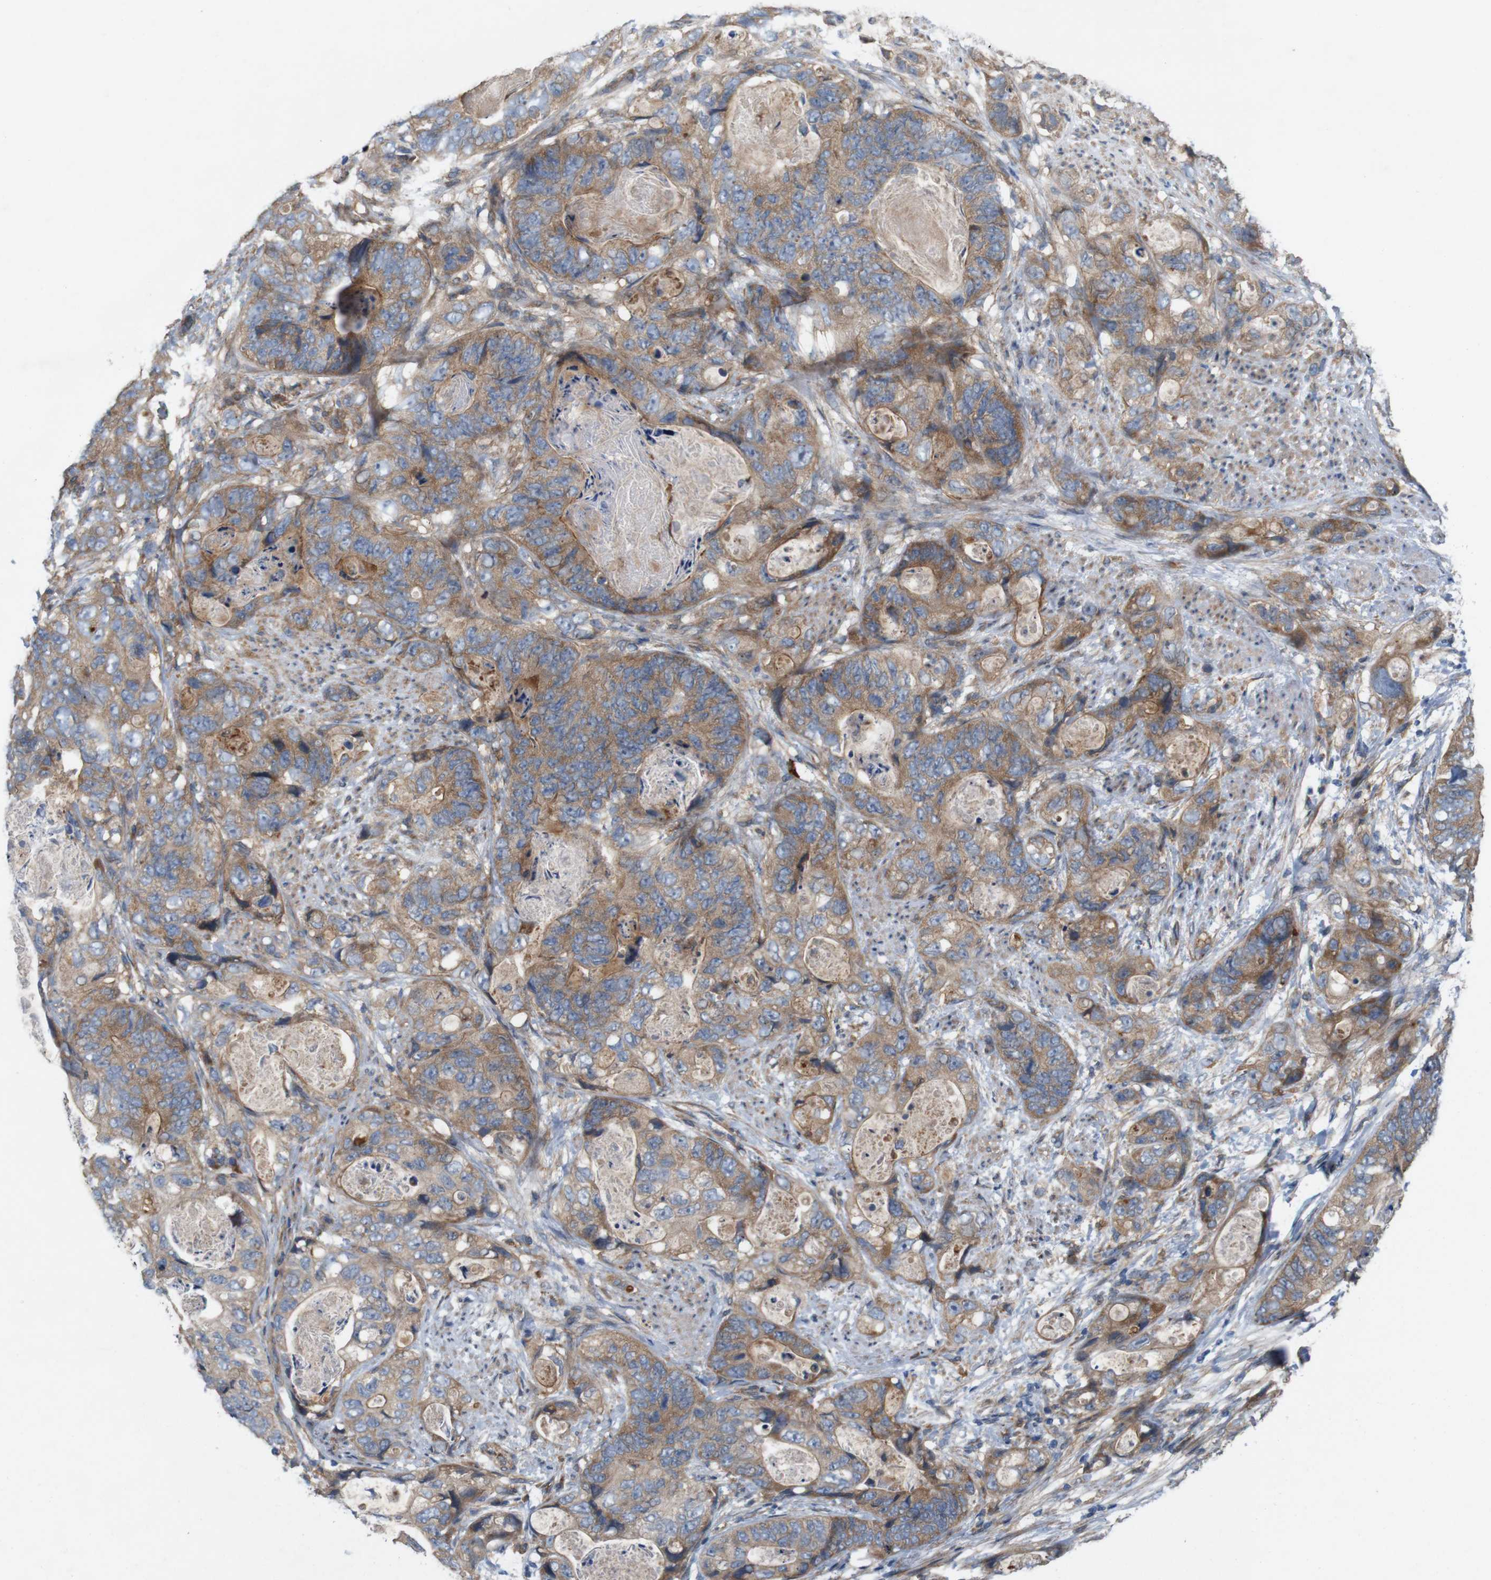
{"staining": {"intensity": "moderate", "quantity": ">75%", "location": "cytoplasmic/membranous"}, "tissue": "stomach cancer", "cell_type": "Tumor cells", "image_type": "cancer", "snomed": [{"axis": "morphology", "description": "Adenocarcinoma, NOS"}, {"axis": "topography", "description": "Stomach"}], "caption": "A high-resolution photomicrograph shows IHC staining of stomach cancer (adenocarcinoma), which exhibits moderate cytoplasmic/membranous staining in approximately >75% of tumor cells.", "gene": "SIGLEC8", "patient": {"sex": "female", "age": 89}}